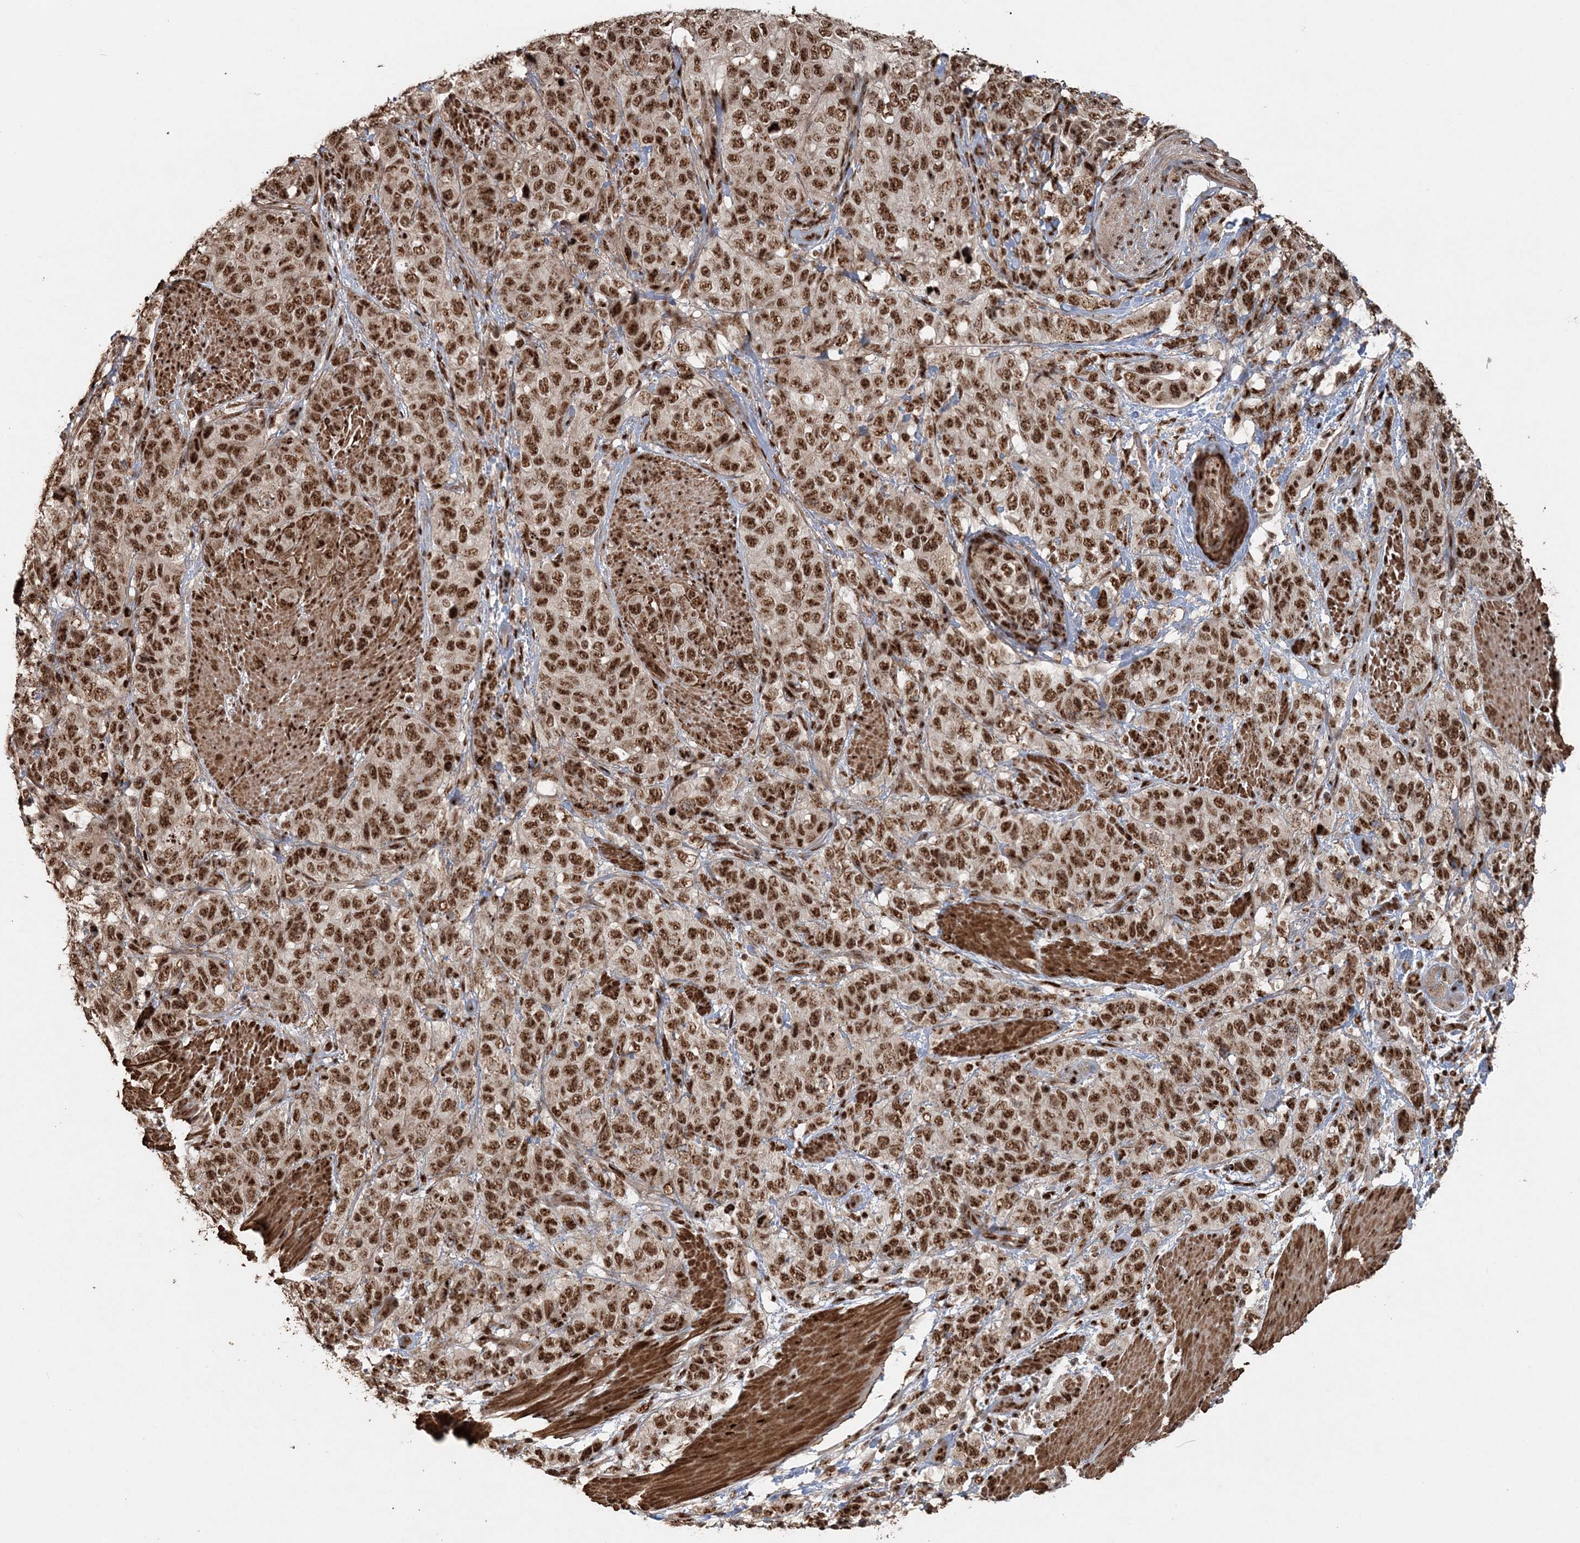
{"staining": {"intensity": "strong", "quantity": ">75%", "location": "nuclear"}, "tissue": "stomach cancer", "cell_type": "Tumor cells", "image_type": "cancer", "snomed": [{"axis": "morphology", "description": "Adenocarcinoma, NOS"}, {"axis": "topography", "description": "Stomach"}], "caption": "Strong nuclear protein staining is present in about >75% of tumor cells in stomach cancer (adenocarcinoma). (Brightfield microscopy of DAB IHC at high magnification).", "gene": "EXOSC8", "patient": {"sex": "male", "age": 48}}